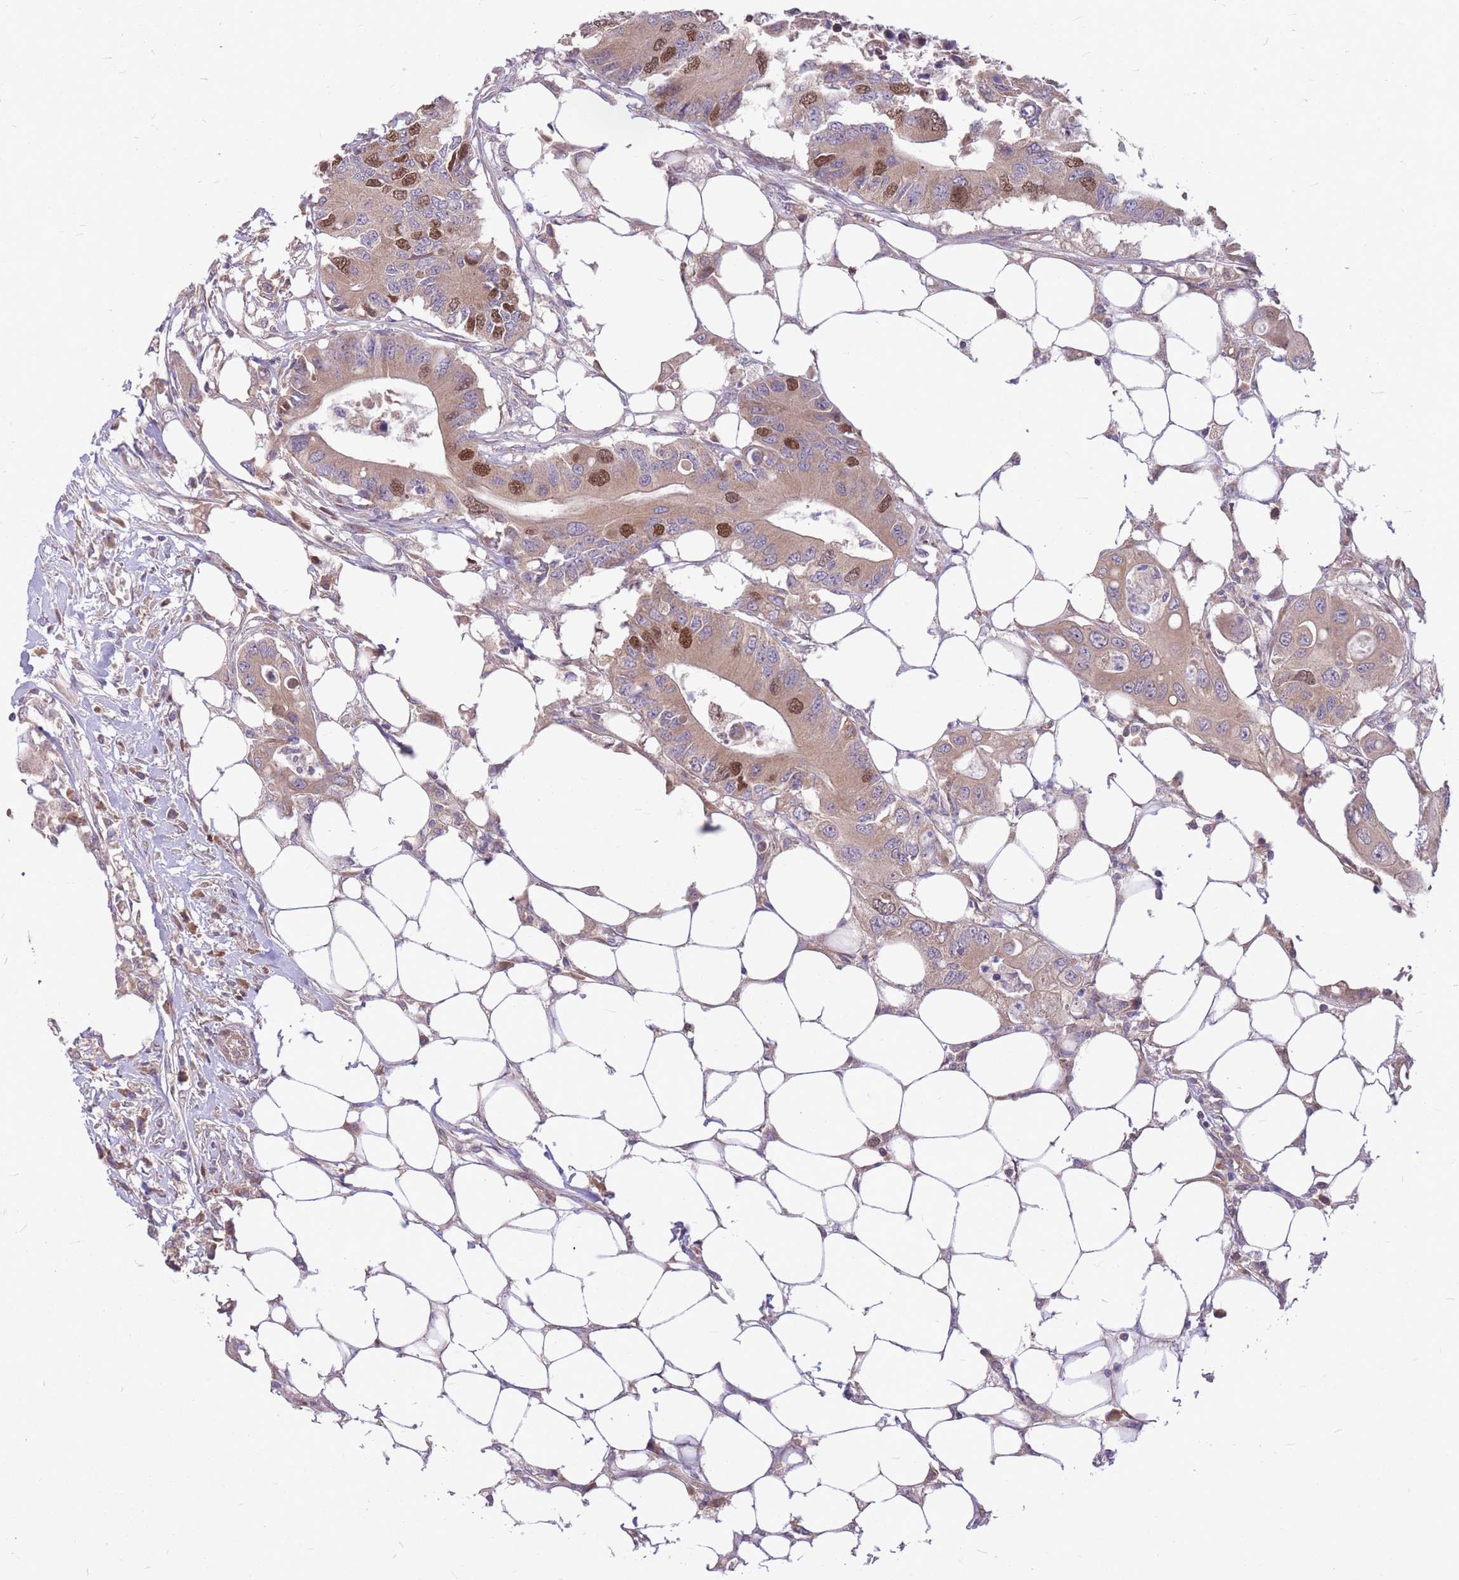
{"staining": {"intensity": "strong", "quantity": "<25%", "location": "cytoplasmic/membranous,nuclear"}, "tissue": "colorectal cancer", "cell_type": "Tumor cells", "image_type": "cancer", "snomed": [{"axis": "morphology", "description": "Adenocarcinoma, NOS"}, {"axis": "topography", "description": "Colon"}], "caption": "Protein staining displays strong cytoplasmic/membranous and nuclear staining in approximately <25% of tumor cells in adenocarcinoma (colorectal).", "gene": "GMNN", "patient": {"sex": "male", "age": 71}}